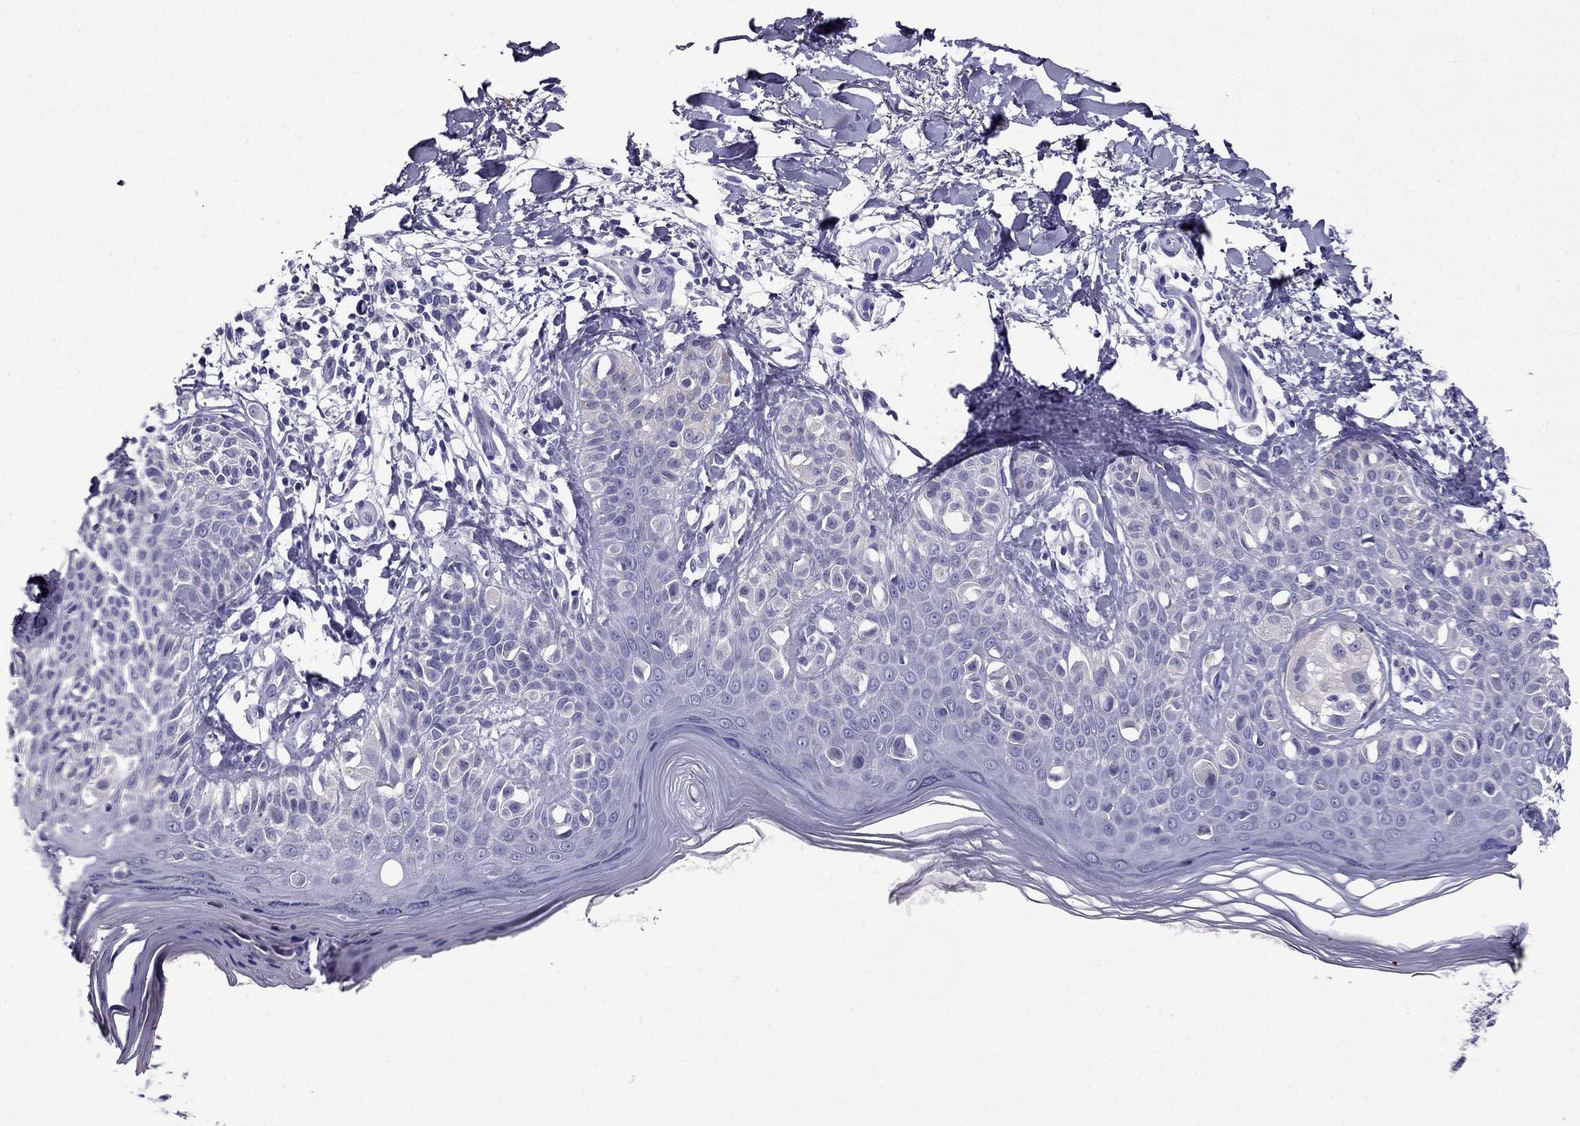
{"staining": {"intensity": "negative", "quantity": "none", "location": "none"}, "tissue": "melanoma", "cell_type": "Tumor cells", "image_type": "cancer", "snomed": [{"axis": "morphology", "description": "Malignant melanoma, NOS"}, {"axis": "topography", "description": "Skin"}], "caption": "Tumor cells are negative for brown protein staining in malignant melanoma.", "gene": "ZNF541", "patient": {"sex": "female", "age": 73}}